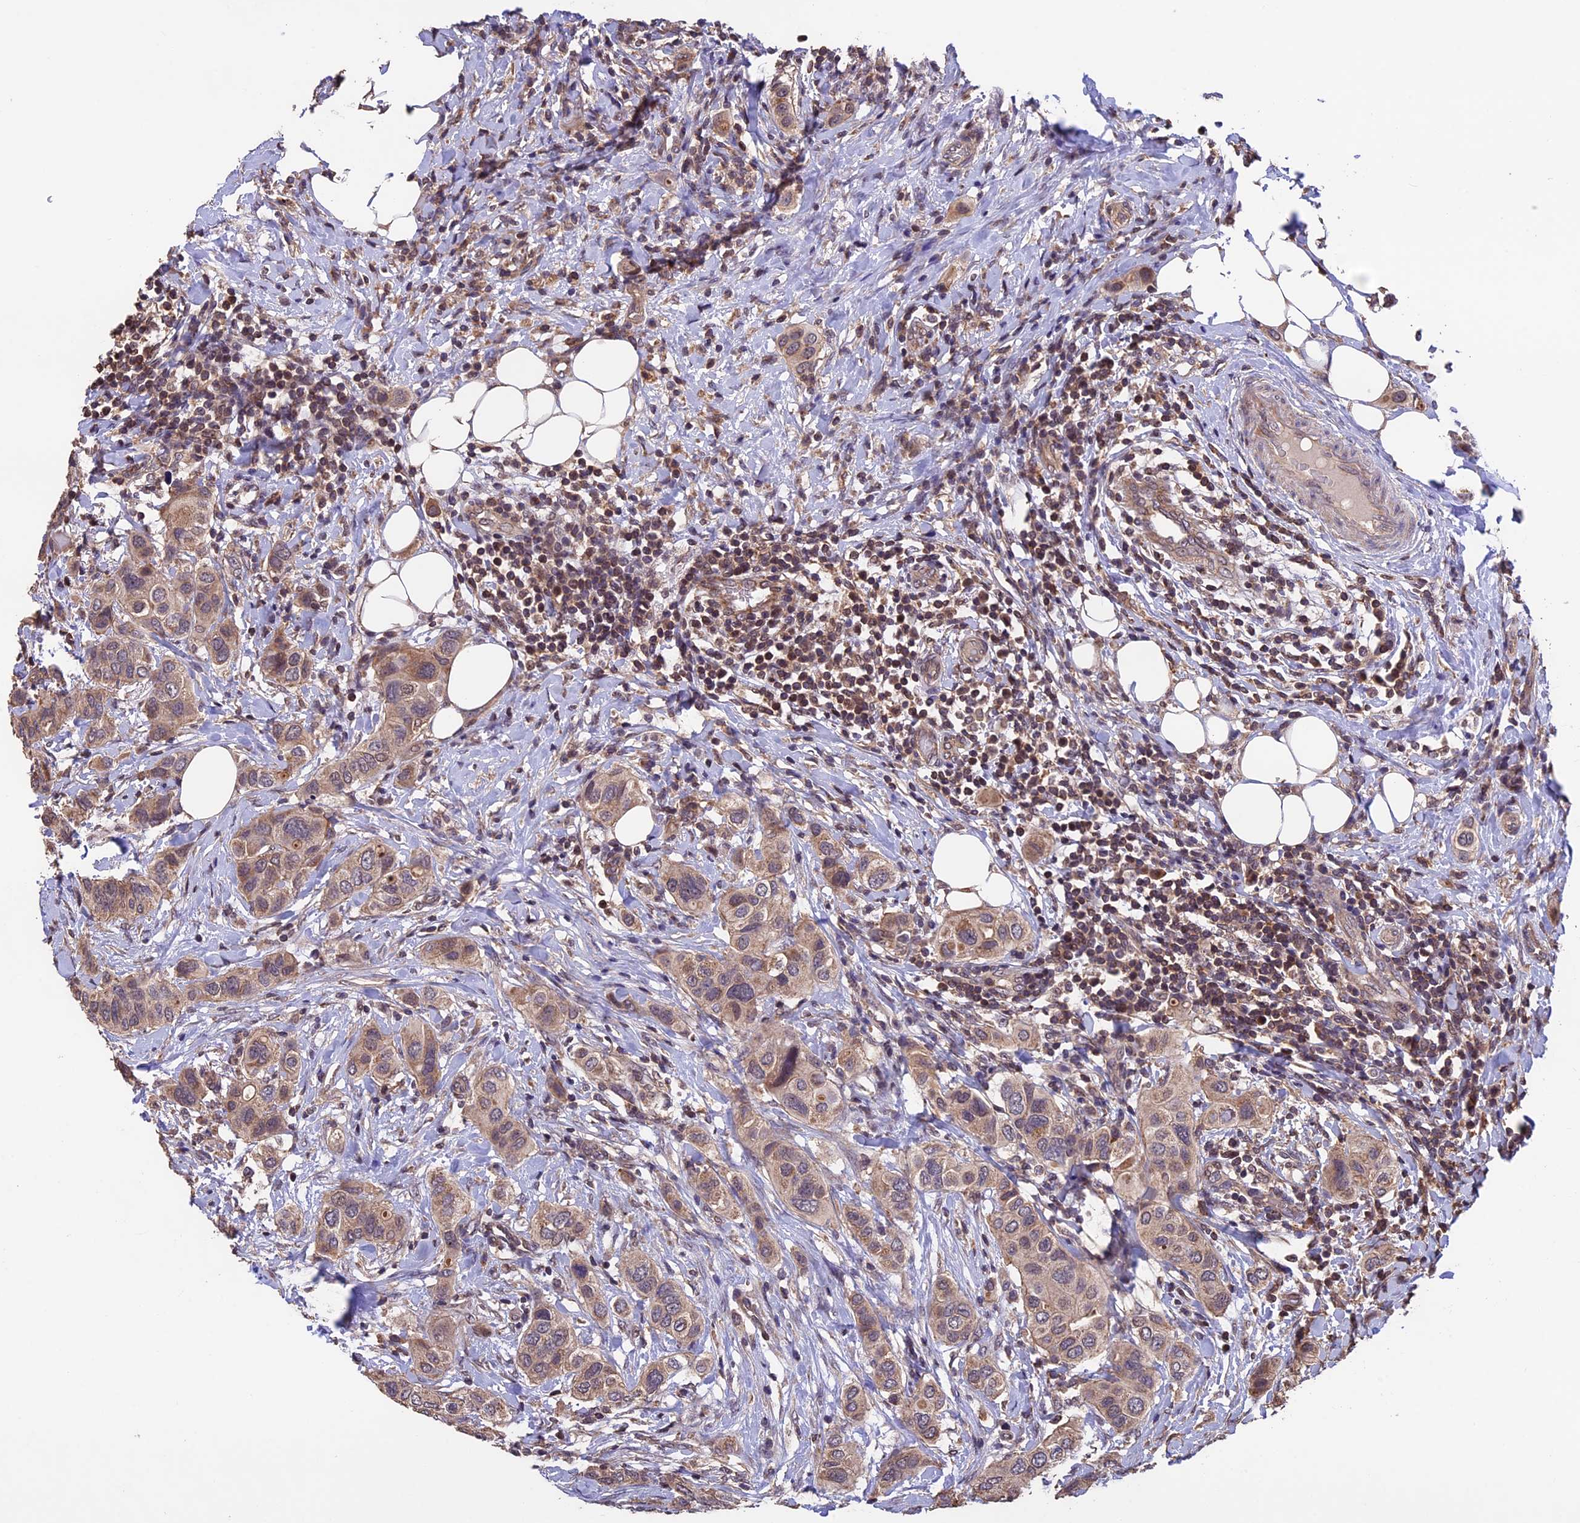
{"staining": {"intensity": "weak", "quantity": ">75%", "location": "cytoplasmic/membranous"}, "tissue": "breast cancer", "cell_type": "Tumor cells", "image_type": "cancer", "snomed": [{"axis": "morphology", "description": "Lobular carcinoma"}, {"axis": "topography", "description": "Breast"}], "caption": "This is an image of IHC staining of breast lobular carcinoma, which shows weak staining in the cytoplasmic/membranous of tumor cells.", "gene": "PKD2L2", "patient": {"sex": "female", "age": 51}}